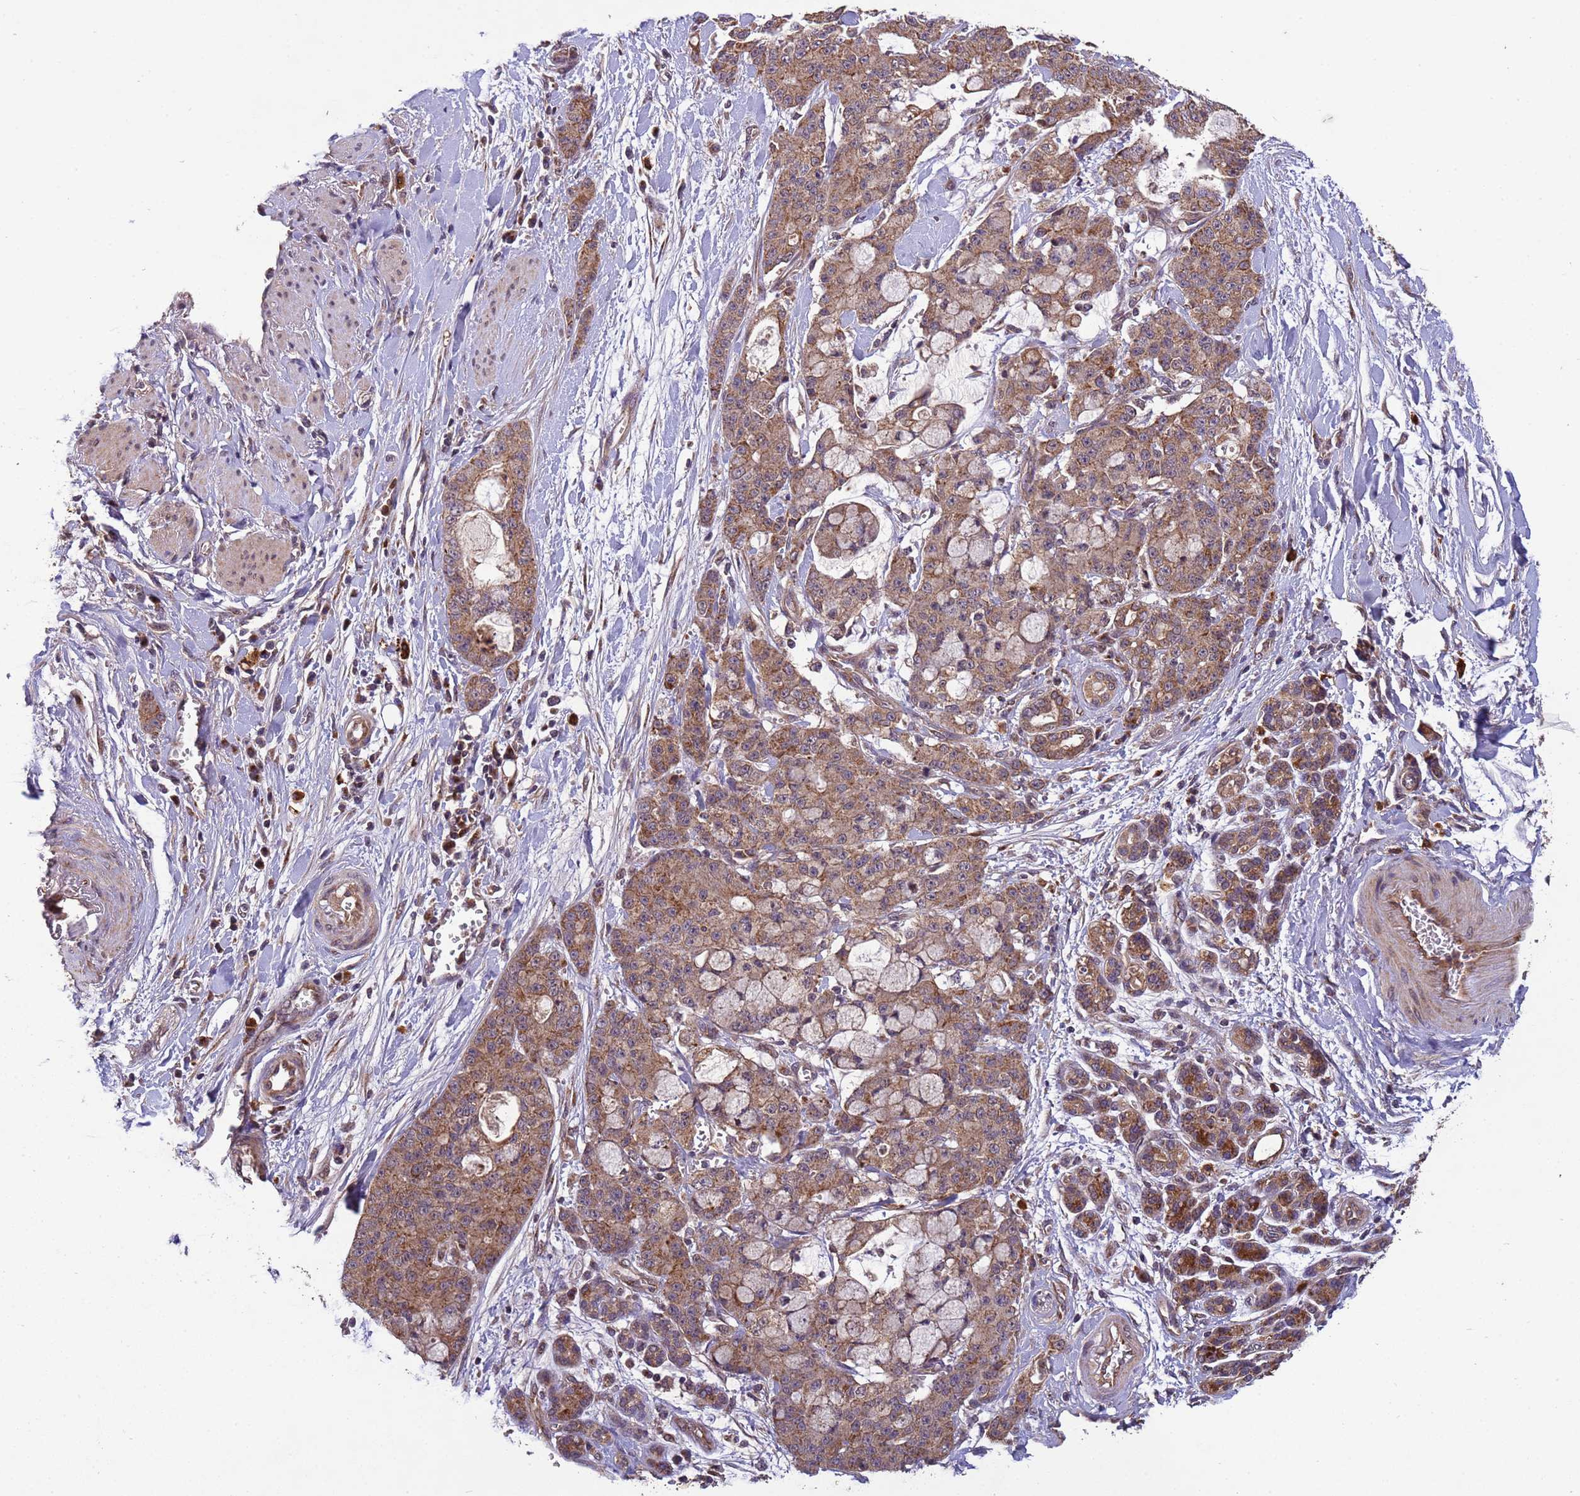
{"staining": {"intensity": "moderate", "quantity": ">75%", "location": "cytoplasmic/membranous"}, "tissue": "pancreatic cancer", "cell_type": "Tumor cells", "image_type": "cancer", "snomed": [{"axis": "morphology", "description": "Adenocarcinoma, NOS"}, {"axis": "topography", "description": "Pancreas"}], "caption": "A photomicrograph of human pancreatic adenocarcinoma stained for a protein exhibits moderate cytoplasmic/membranous brown staining in tumor cells.", "gene": "FASTKD1", "patient": {"sex": "female", "age": 73}}